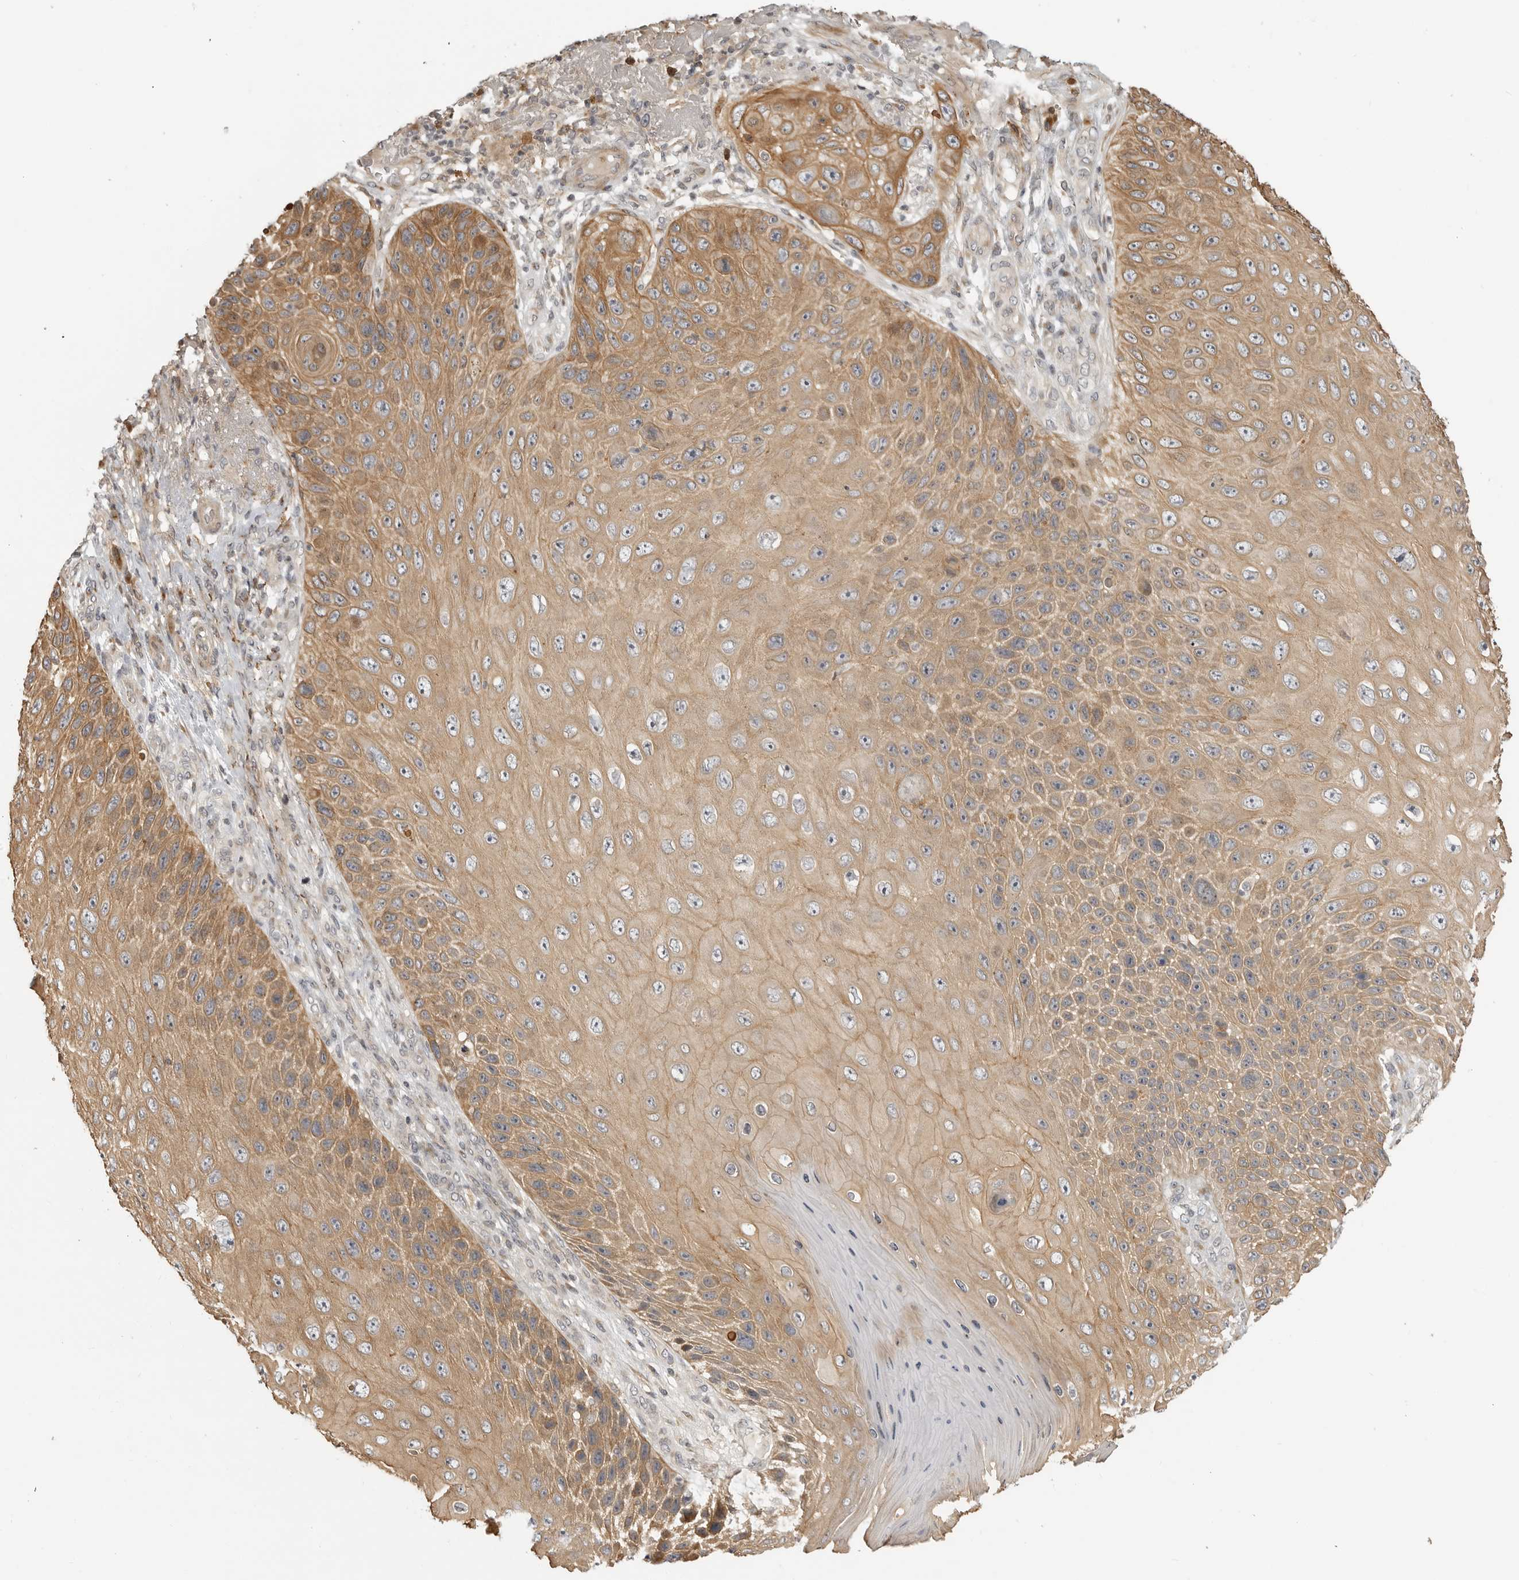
{"staining": {"intensity": "moderate", "quantity": ">75%", "location": "cytoplasmic/membranous"}, "tissue": "skin cancer", "cell_type": "Tumor cells", "image_type": "cancer", "snomed": [{"axis": "morphology", "description": "Squamous cell carcinoma, NOS"}, {"axis": "topography", "description": "Skin"}], "caption": "This image reveals skin cancer stained with immunohistochemistry to label a protein in brown. The cytoplasmic/membranous of tumor cells show moderate positivity for the protein. Nuclei are counter-stained blue.", "gene": "IDO1", "patient": {"sex": "female", "age": 88}}